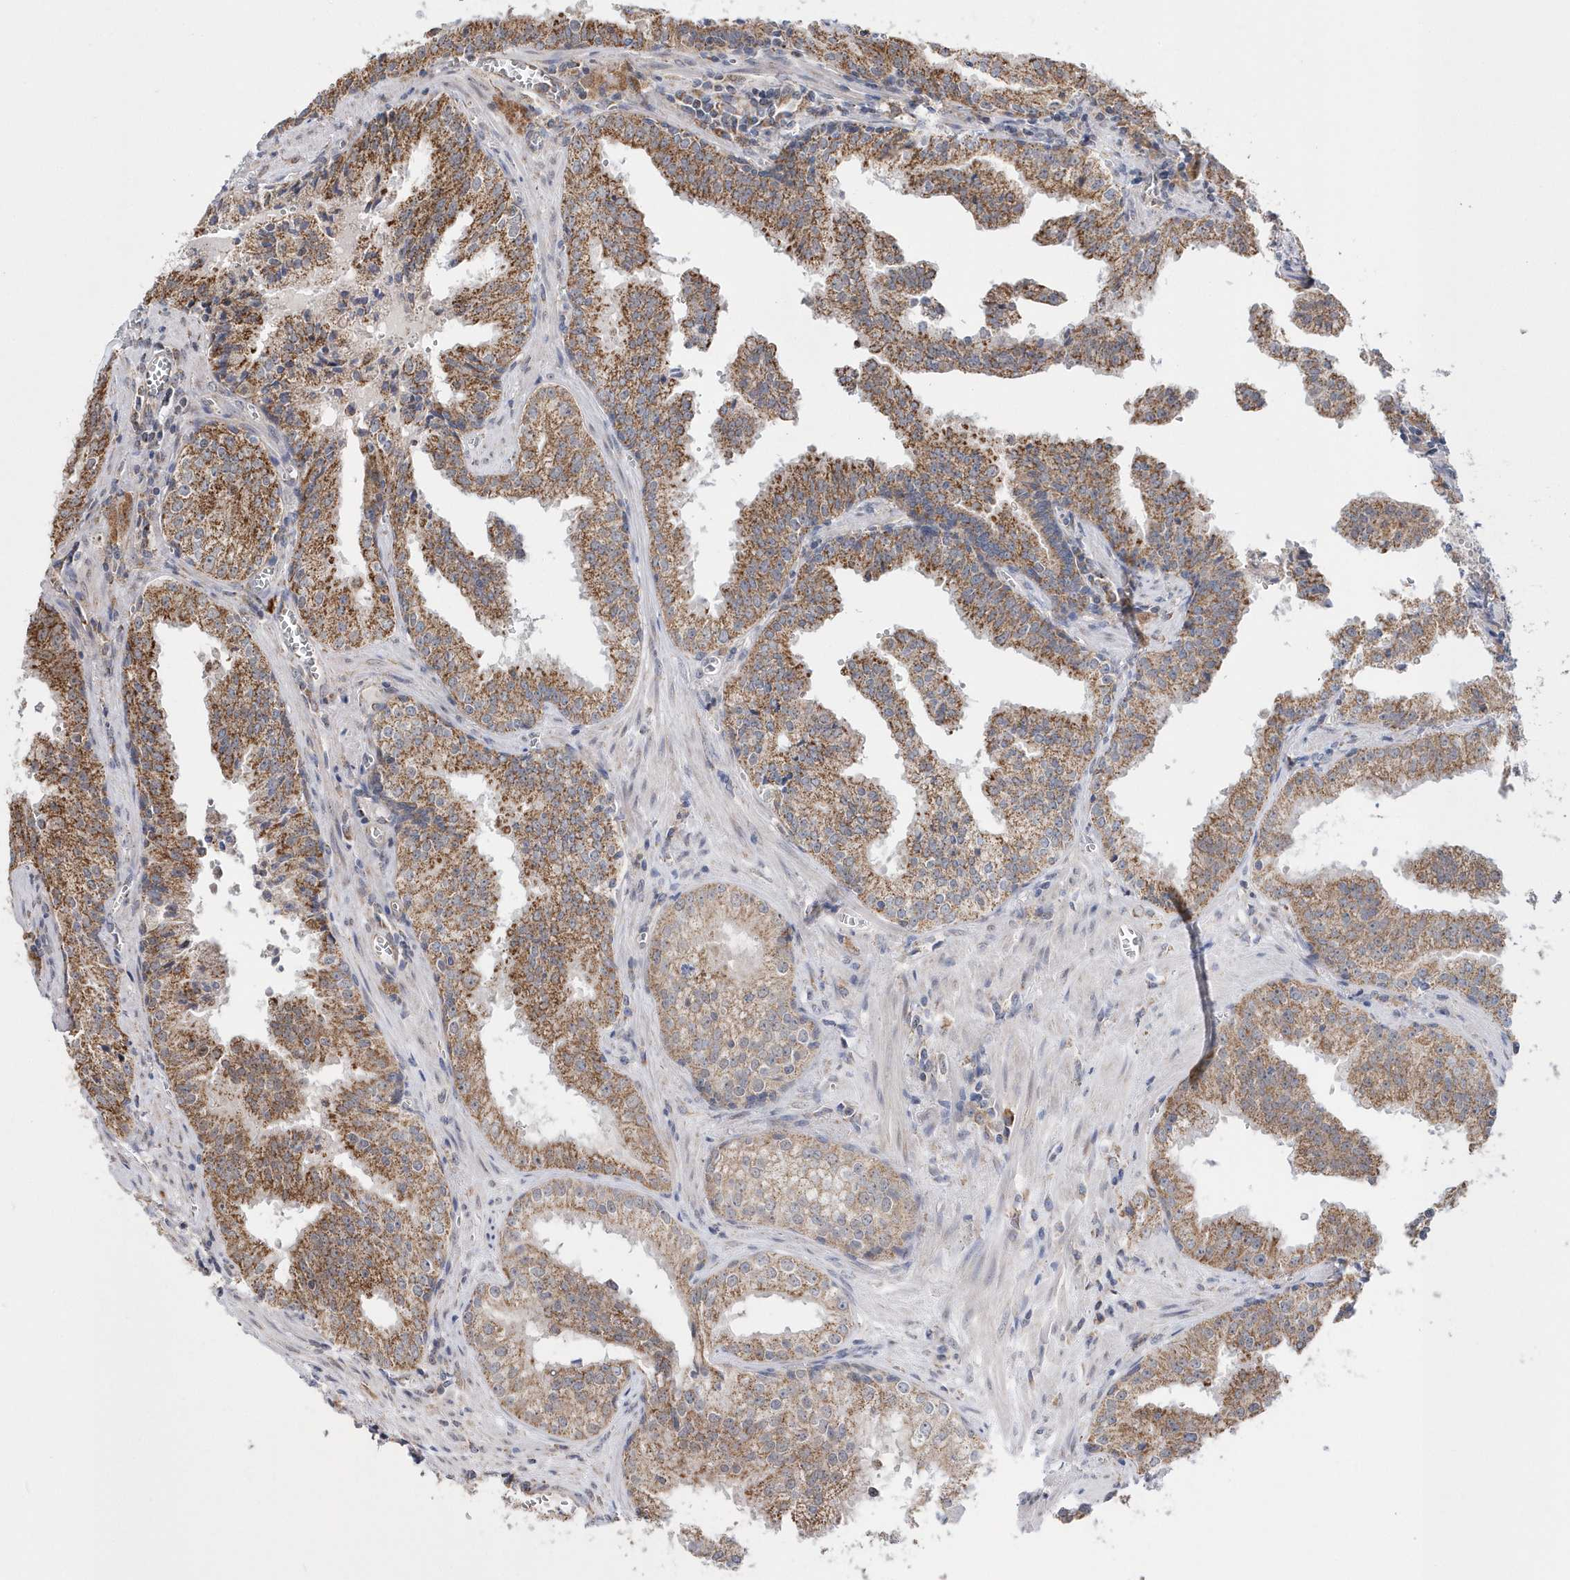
{"staining": {"intensity": "moderate", "quantity": ">75%", "location": "cytoplasmic/membranous"}, "tissue": "prostate cancer", "cell_type": "Tumor cells", "image_type": "cancer", "snomed": [{"axis": "morphology", "description": "Adenocarcinoma, High grade"}, {"axis": "topography", "description": "Prostate"}], "caption": "Protein expression analysis of human high-grade adenocarcinoma (prostate) reveals moderate cytoplasmic/membranous expression in about >75% of tumor cells.", "gene": "SPATA5", "patient": {"sex": "male", "age": 68}}